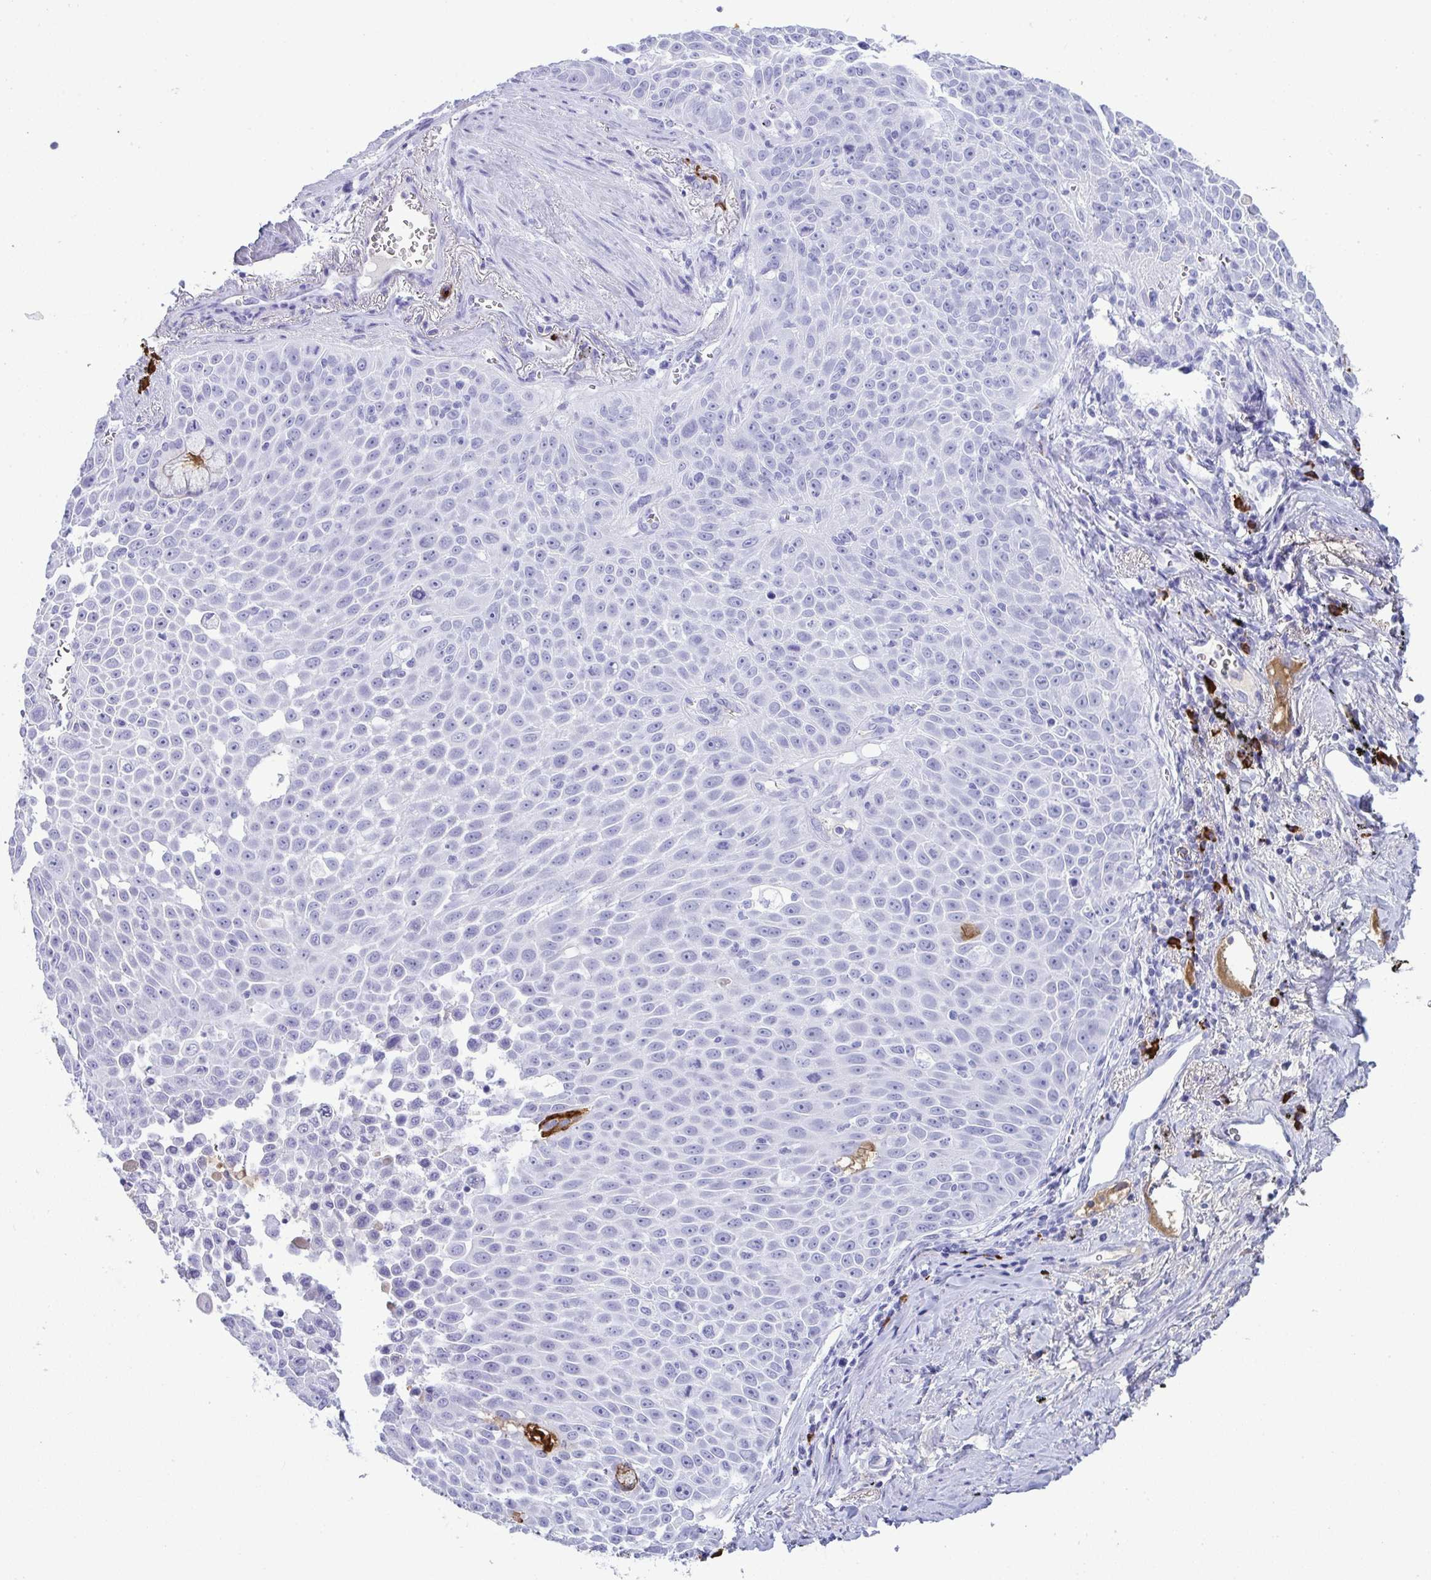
{"staining": {"intensity": "negative", "quantity": "none", "location": "none"}, "tissue": "lung cancer", "cell_type": "Tumor cells", "image_type": "cancer", "snomed": [{"axis": "morphology", "description": "Squamous cell carcinoma, NOS"}, {"axis": "morphology", "description": "Squamous cell carcinoma, metastatic, NOS"}, {"axis": "topography", "description": "Lymph node"}, {"axis": "topography", "description": "Lung"}], "caption": "This is an immunohistochemistry photomicrograph of human lung cancer. There is no staining in tumor cells.", "gene": "JCHAIN", "patient": {"sex": "female", "age": 62}}